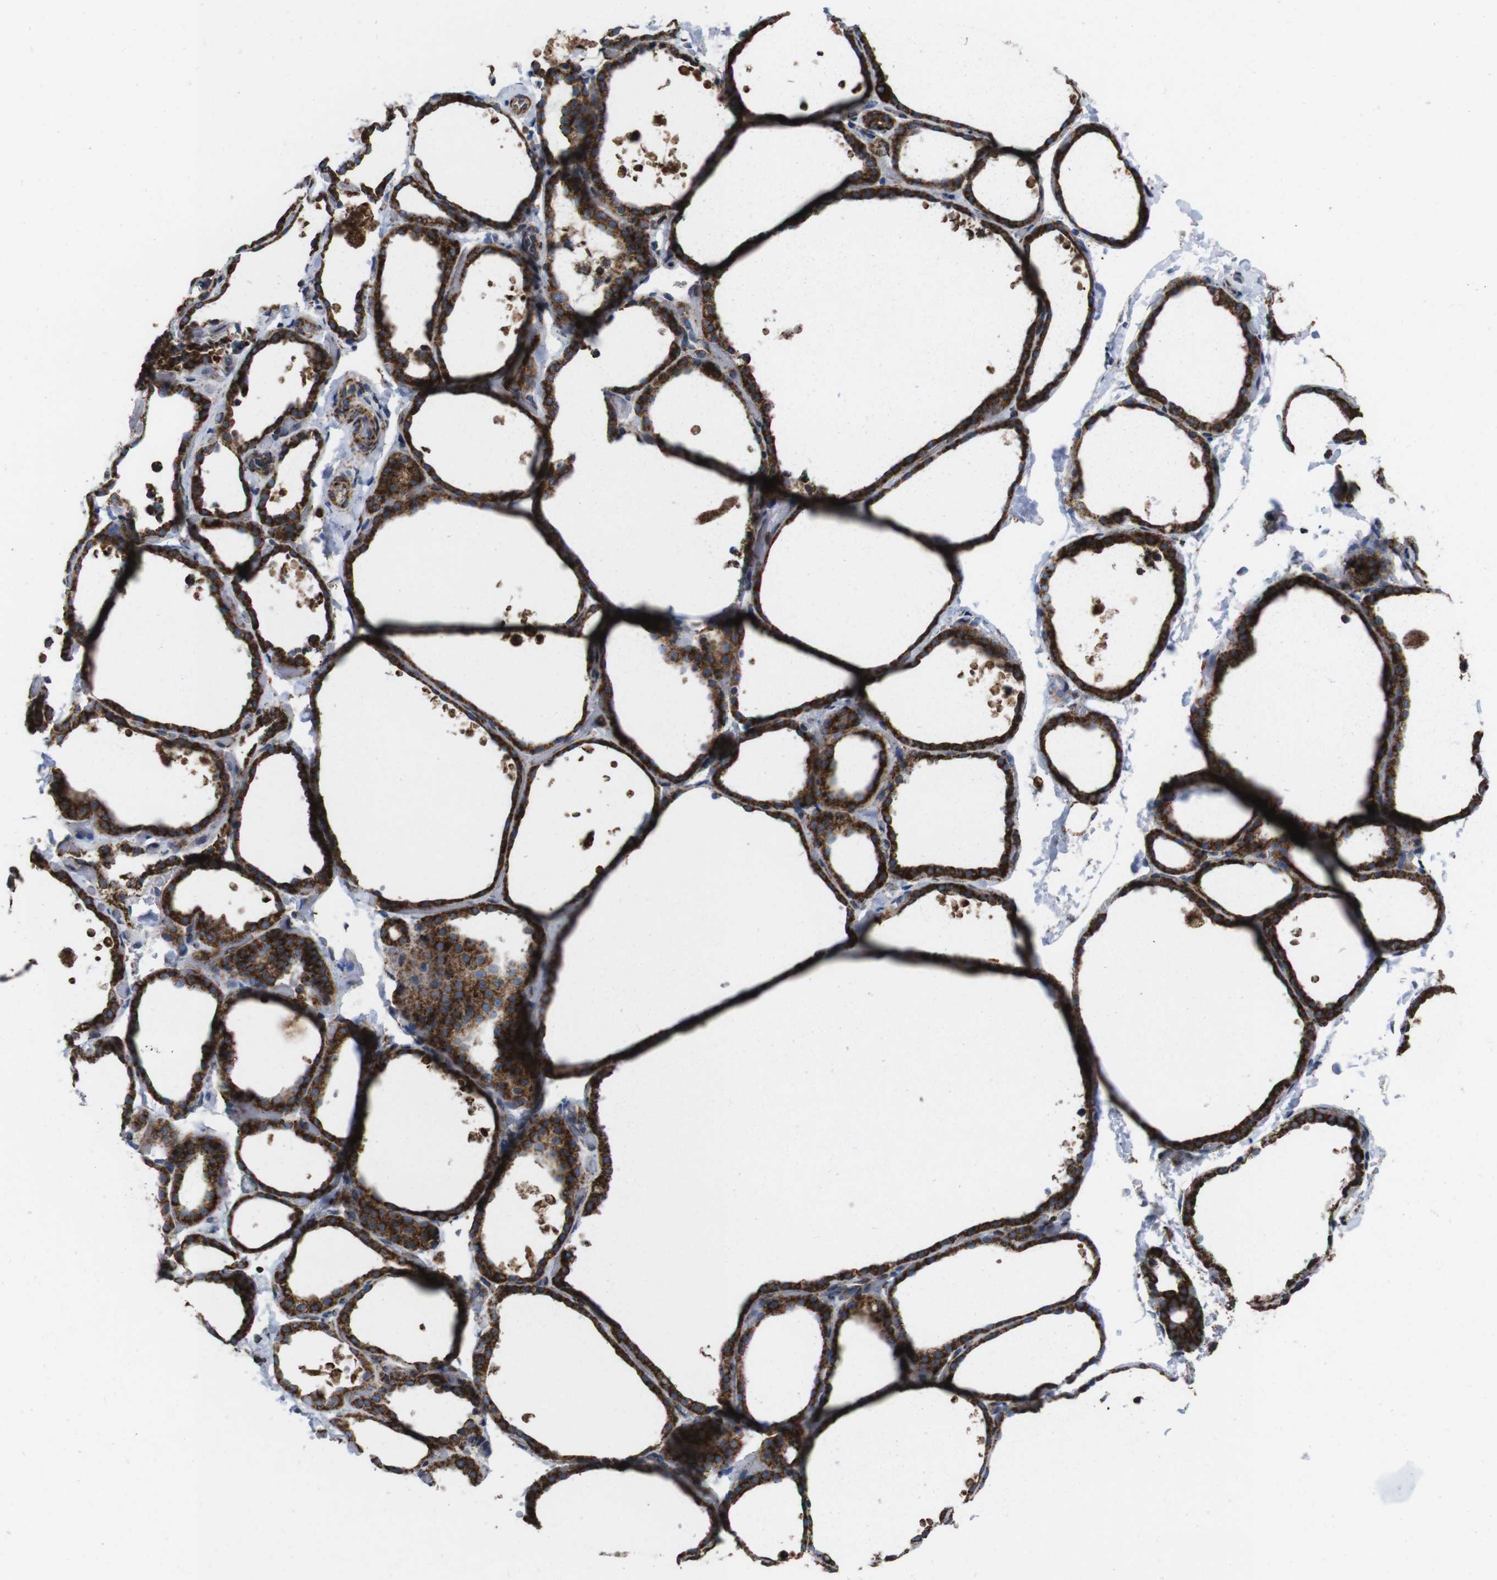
{"staining": {"intensity": "strong", "quantity": ">75%", "location": "cytoplasmic/membranous"}, "tissue": "thyroid gland", "cell_type": "Glandular cells", "image_type": "normal", "snomed": [{"axis": "morphology", "description": "Normal tissue, NOS"}, {"axis": "topography", "description": "Thyroid gland"}], "caption": "Protein staining of benign thyroid gland demonstrates strong cytoplasmic/membranous staining in about >75% of glandular cells.", "gene": "HK1", "patient": {"sex": "female", "age": 44}}